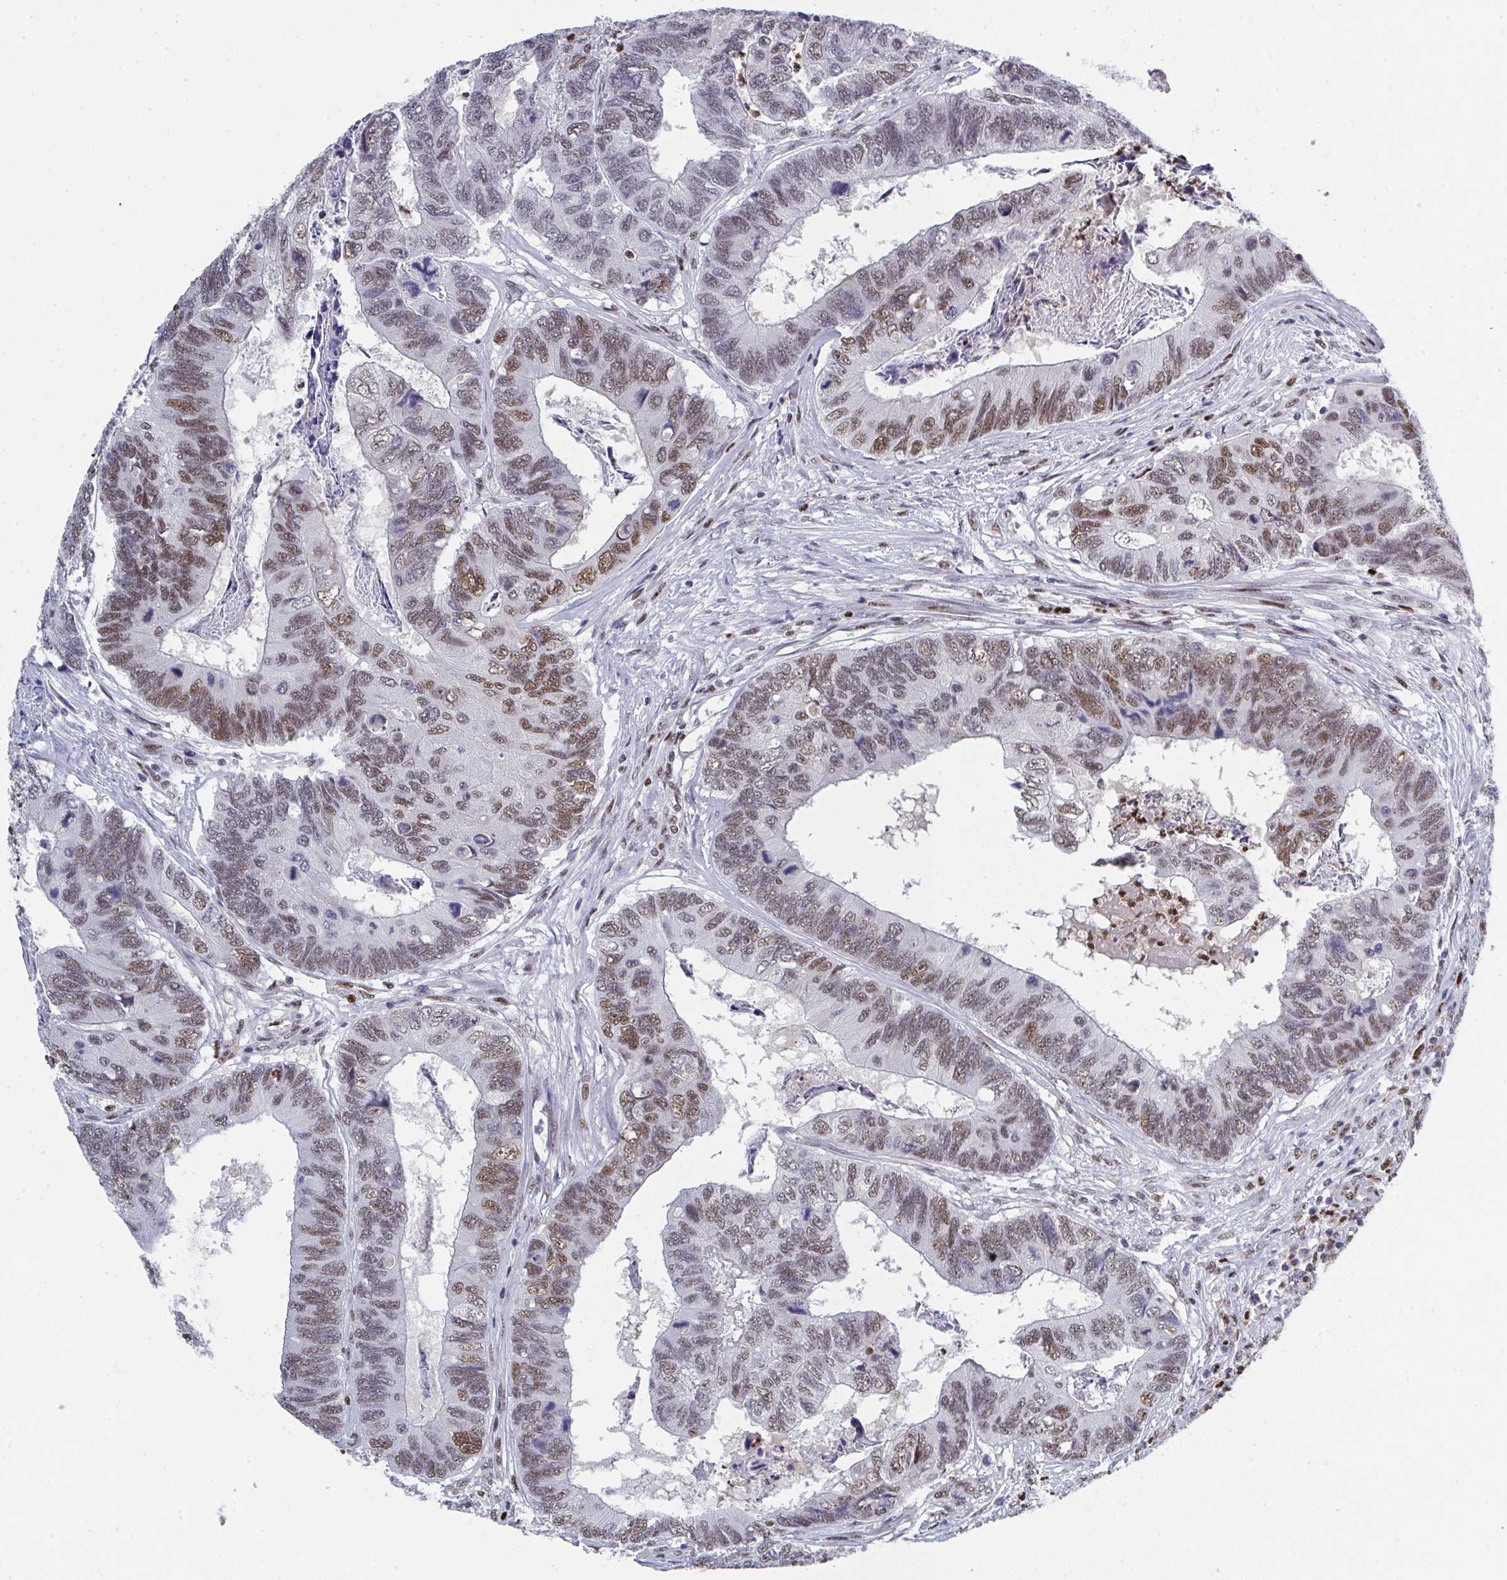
{"staining": {"intensity": "moderate", "quantity": ">75%", "location": "nuclear"}, "tissue": "colorectal cancer", "cell_type": "Tumor cells", "image_type": "cancer", "snomed": [{"axis": "morphology", "description": "Adenocarcinoma, NOS"}, {"axis": "topography", "description": "Colon"}], "caption": "Immunohistochemistry of human colorectal adenocarcinoma exhibits medium levels of moderate nuclear staining in approximately >75% of tumor cells.", "gene": "JDP2", "patient": {"sex": "female", "age": 67}}